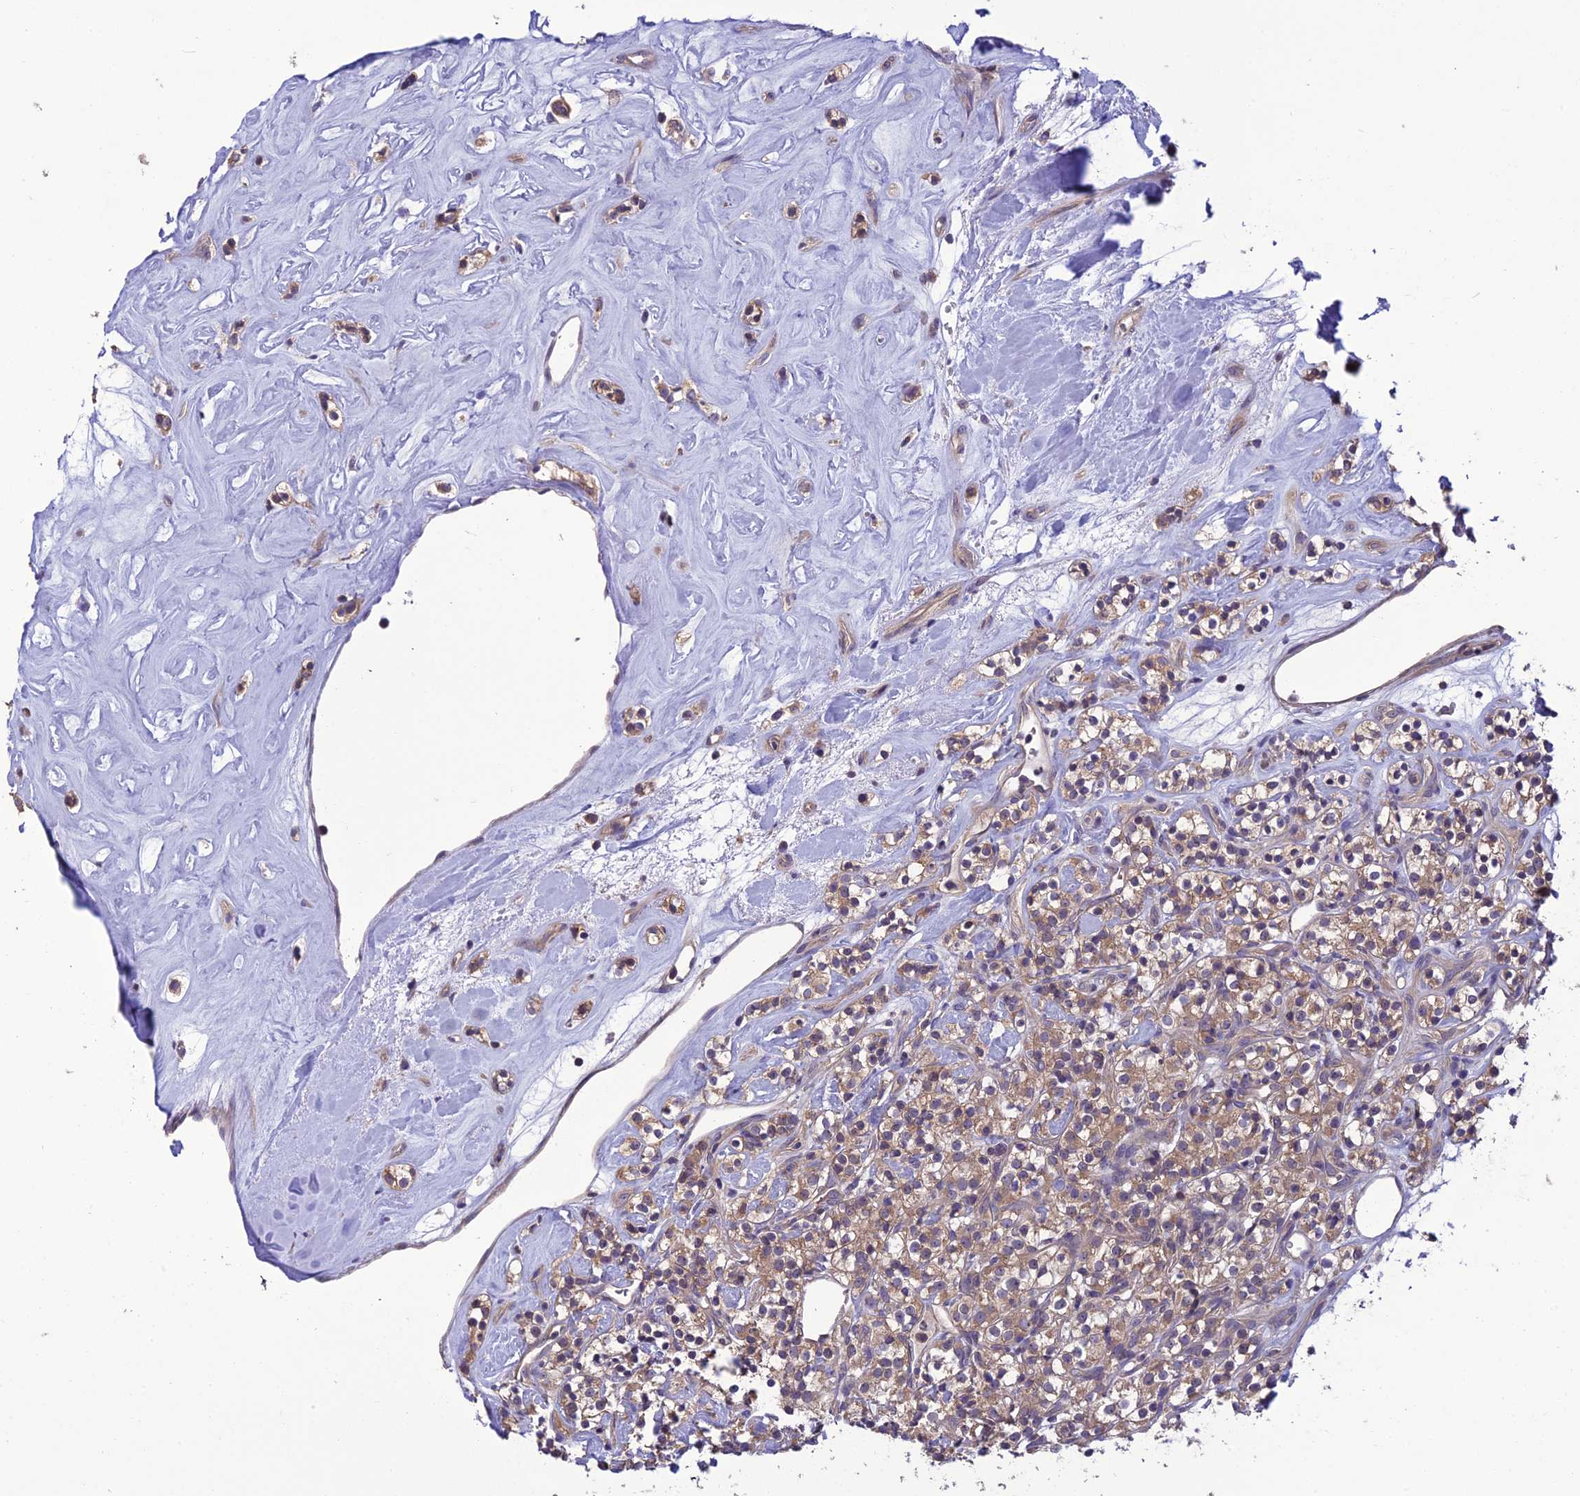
{"staining": {"intensity": "weak", "quantity": ">75%", "location": "cytoplasmic/membranous"}, "tissue": "renal cancer", "cell_type": "Tumor cells", "image_type": "cancer", "snomed": [{"axis": "morphology", "description": "Adenocarcinoma, NOS"}, {"axis": "topography", "description": "Kidney"}], "caption": "Brown immunohistochemical staining in human renal cancer (adenocarcinoma) reveals weak cytoplasmic/membranous positivity in approximately >75% of tumor cells.", "gene": "PSMF1", "patient": {"sex": "male", "age": 77}}